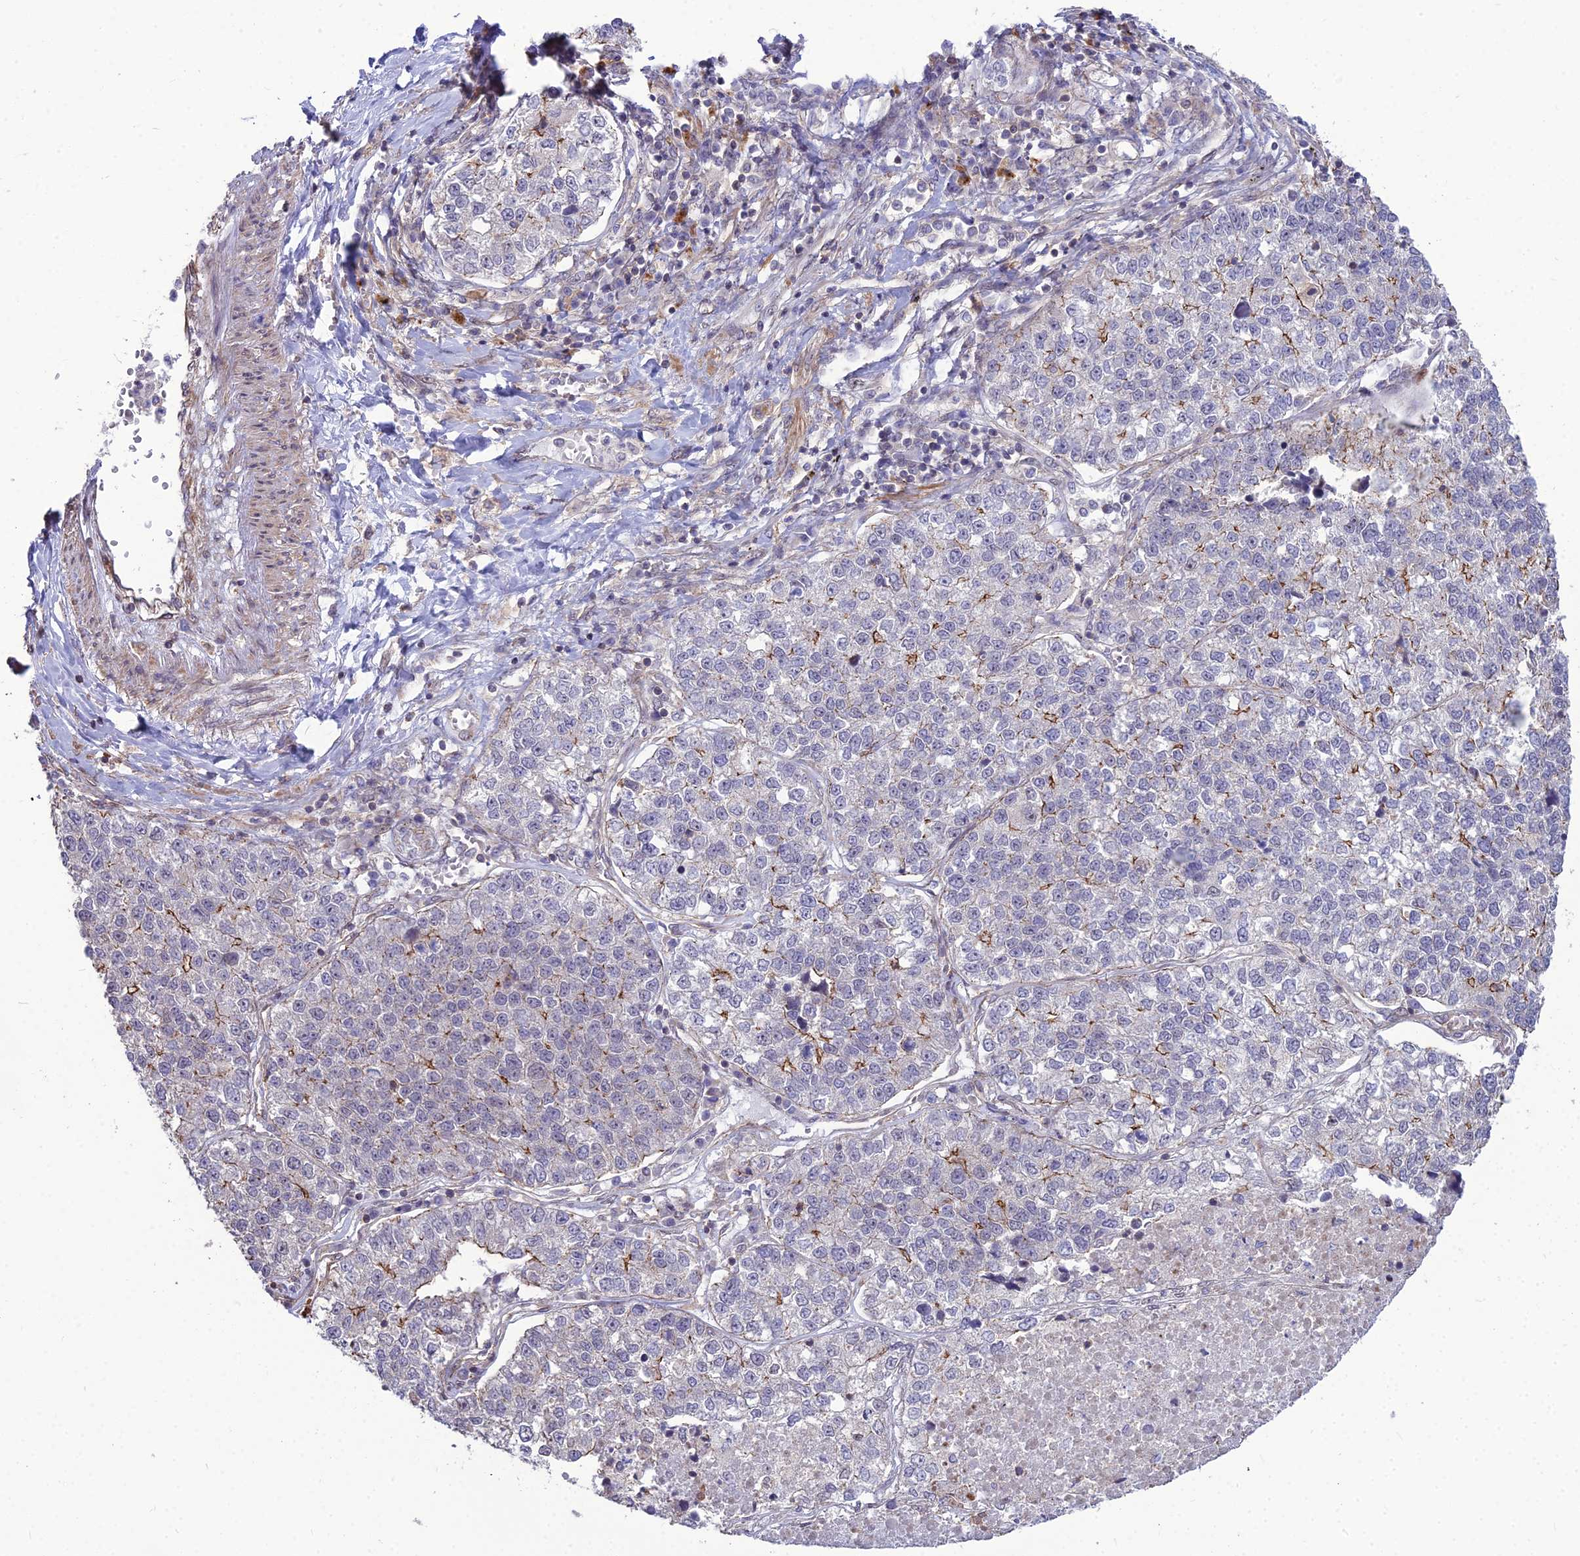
{"staining": {"intensity": "moderate", "quantity": "<25%", "location": "cytoplasmic/membranous"}, "tissue": "lung cancer", "cell_type": "Tumor cells", "image_type": "cancer", "snomed": [{"axis": "morphology", "description": "Adenocarcinoma, NOS"}, {"axis": "topography", "description": "Lung"}], "caption": "A micrograph of human adenocarcinoma (lung) stained for a protein demonstrates moderate cytoplasmic/membranous brown staining in tumor cells.", "gene": "TSPYL2", "patient": {"sex": "male", "age": 49}}